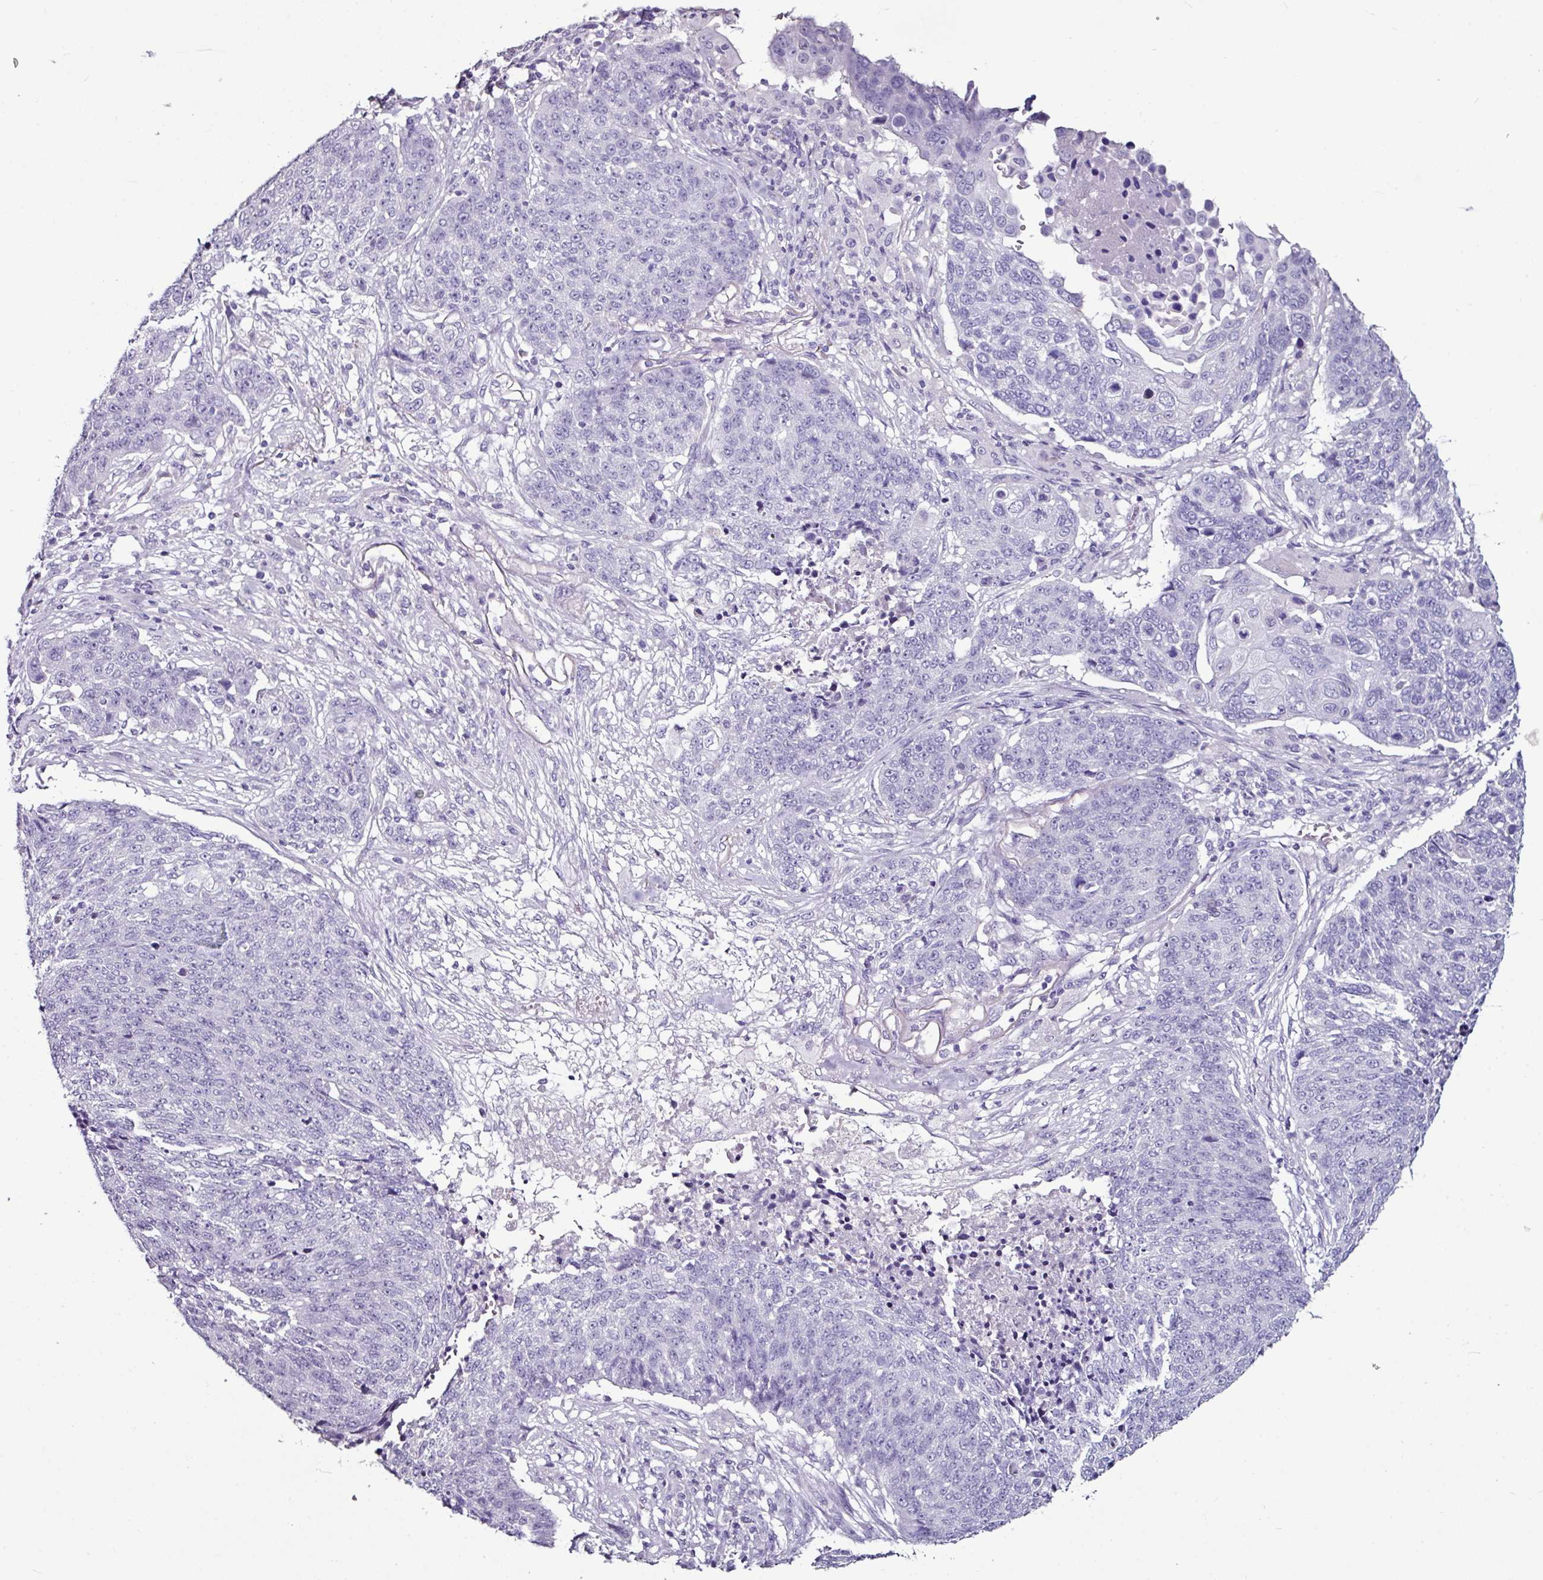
{"staining": {"intensity": "negative", "quantity": "none", "location": "none"}, "tissue": "lung cancer", "cell_type": "Tumor cells", "image_type": "cancer", "snomed": [{"axis": "morphology", "description": "Normal tissue, NOS"}, {"axis": "morphology", "description": "Squamous cell carcinoma, NOS"}, {"axis": "topography", "description": "Lymph node"}, {"axis": "topography", "description": "Lung"}], "caption": "Tumor cells are negative for protein expression in human lung cancer (squamous cell carcinoma).", "gene": "GLP2R", "patient": {"sex": "male", "age": 66}}